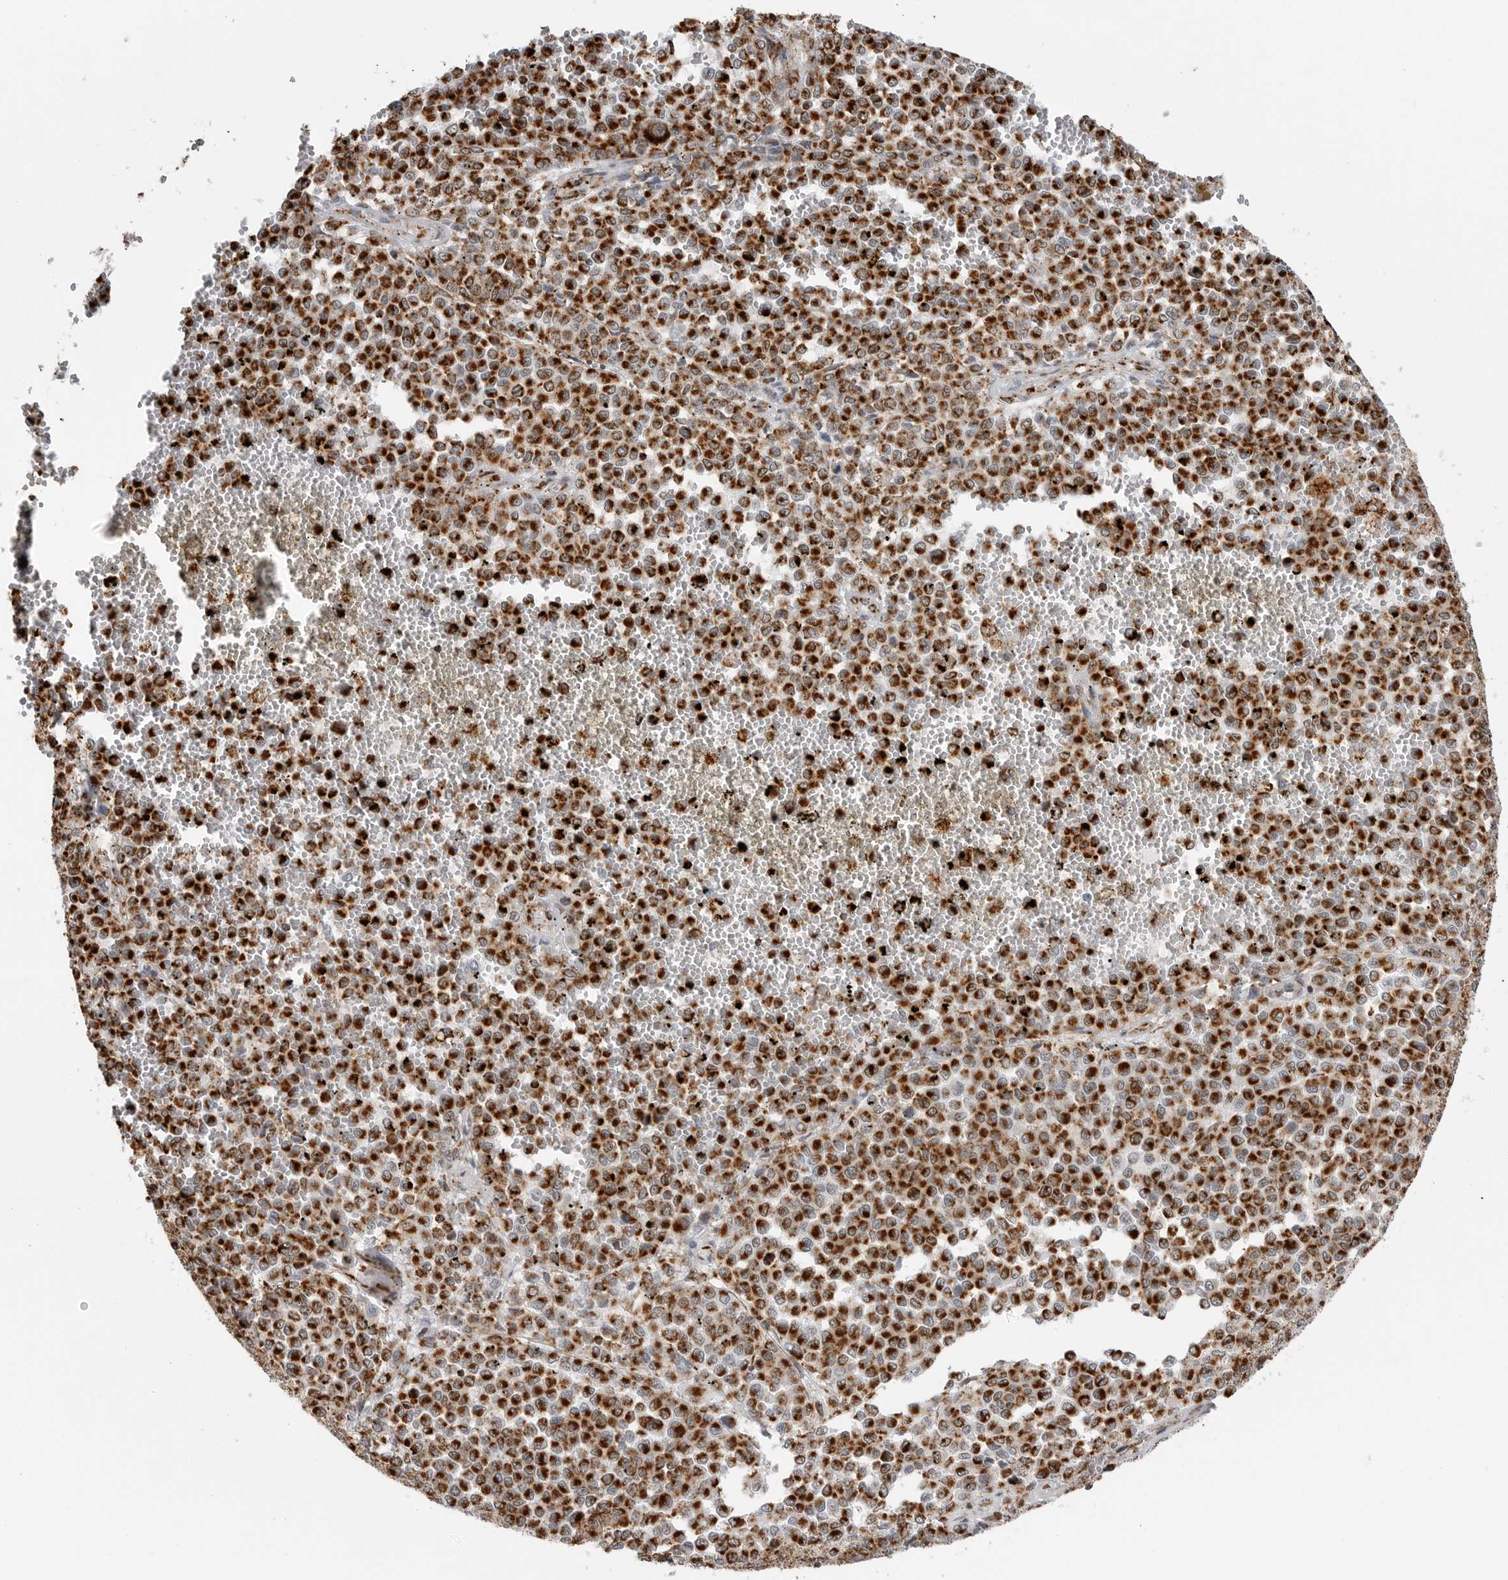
{"staining": {"intensity": "strong", "quantity": ">75%", "location": "cytoplasmic/membranous"}, "tissue": "melanoma", "cell_type": "Tumor cells", "image_type": "cancer", "snomed": [{"axis": "morphology", "description": "Malignant melanoma, Metastatic site"}, {"axis": "topography", "description": "Pancreas"}], "caption": "Immunohistochemical staining of melanoma displays strong cytoplasmic/membranous protein positivity in approximately >75% of tumor cells.", "gene": "COX5A", "patient": {"sex": "female", "age": 30}}